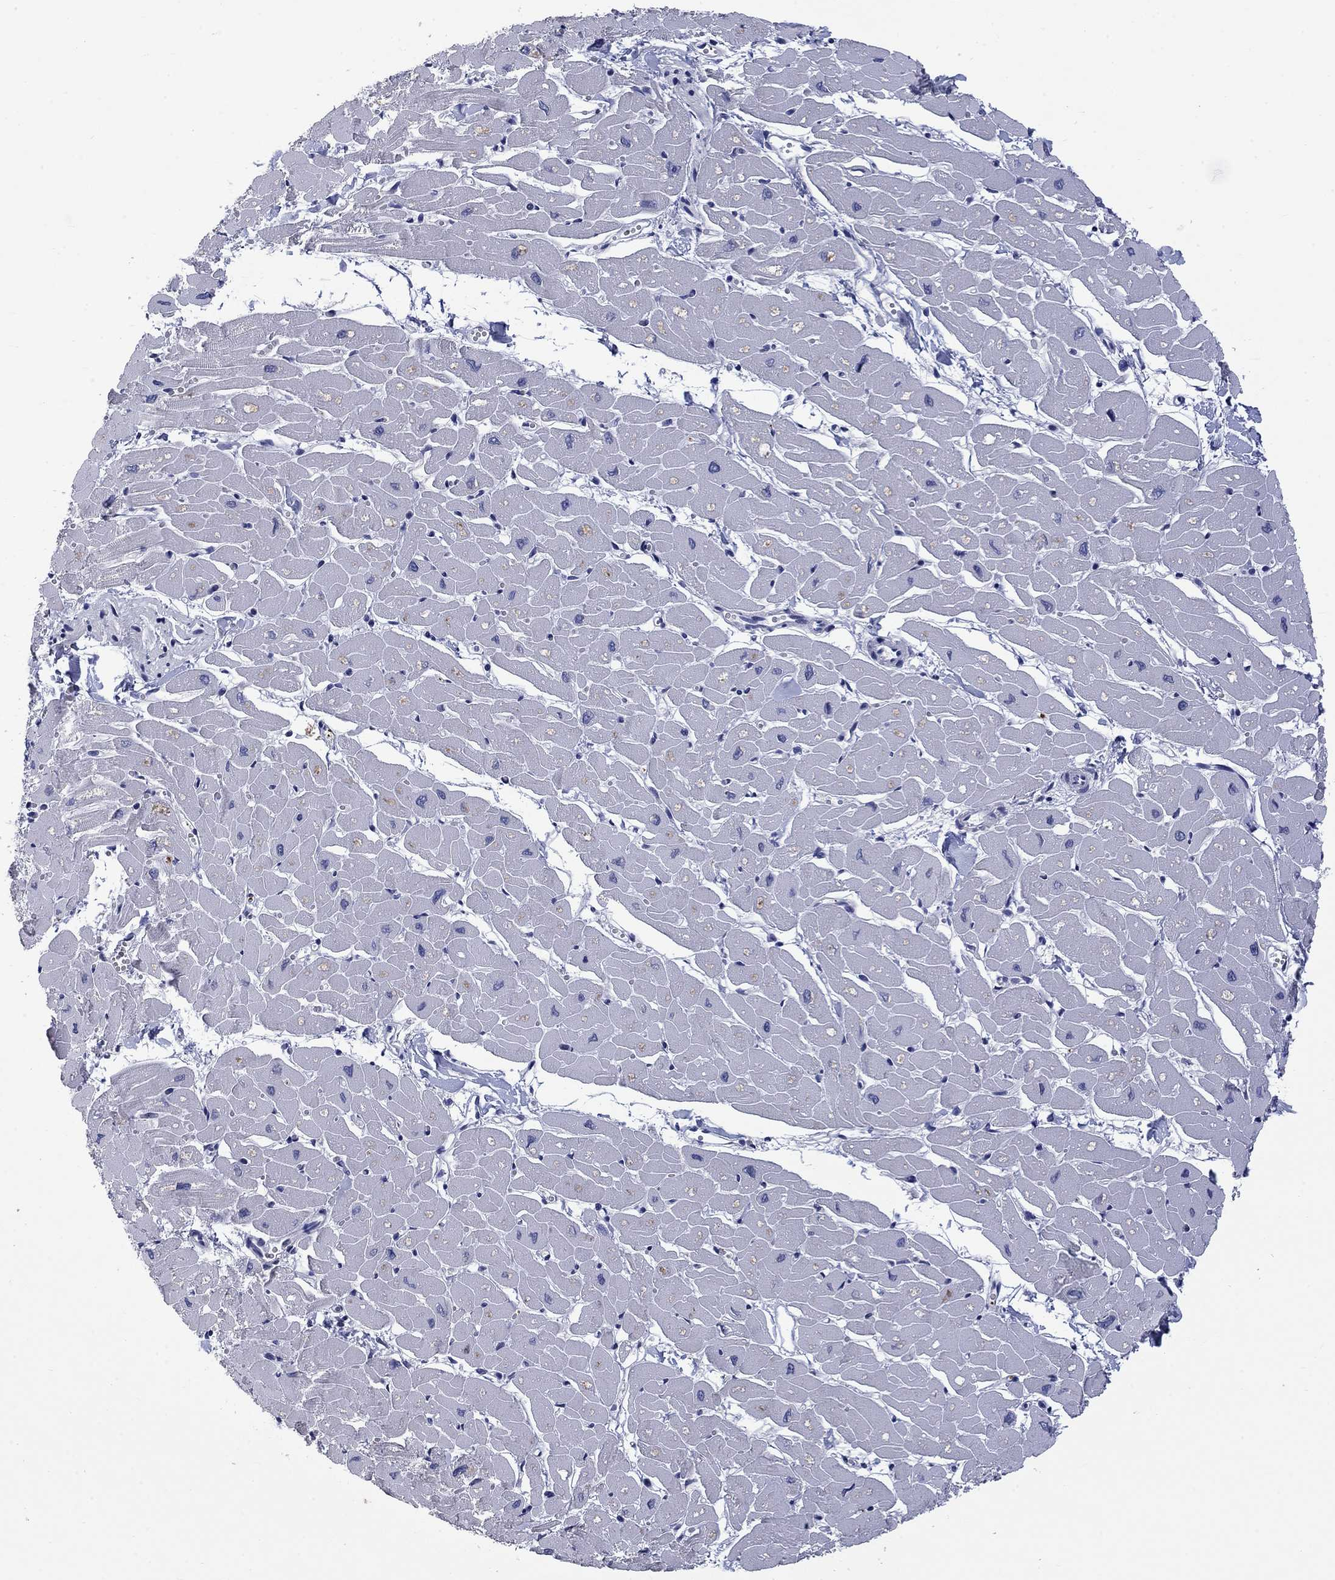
{"staining": {"intensity": "negative", "quantity": "none", "location": "none"}, "tissue": "heart muscle", "cell_type": "Cardiomyocytes", "image_type": "normal", "snomed": [{"axis": "morphology", "description": "Normal tissue, NOS"}, {"axis": "topography", "description": "Heart"}], "caption": "A high-resolution photomicrograph shows immunohistochemistry staining of unremarkable heart muscle, which displays no significant positivity in cardiomyocytes.", "gene": "PLEK", "patient": {"sex": "male", "age": 57}}